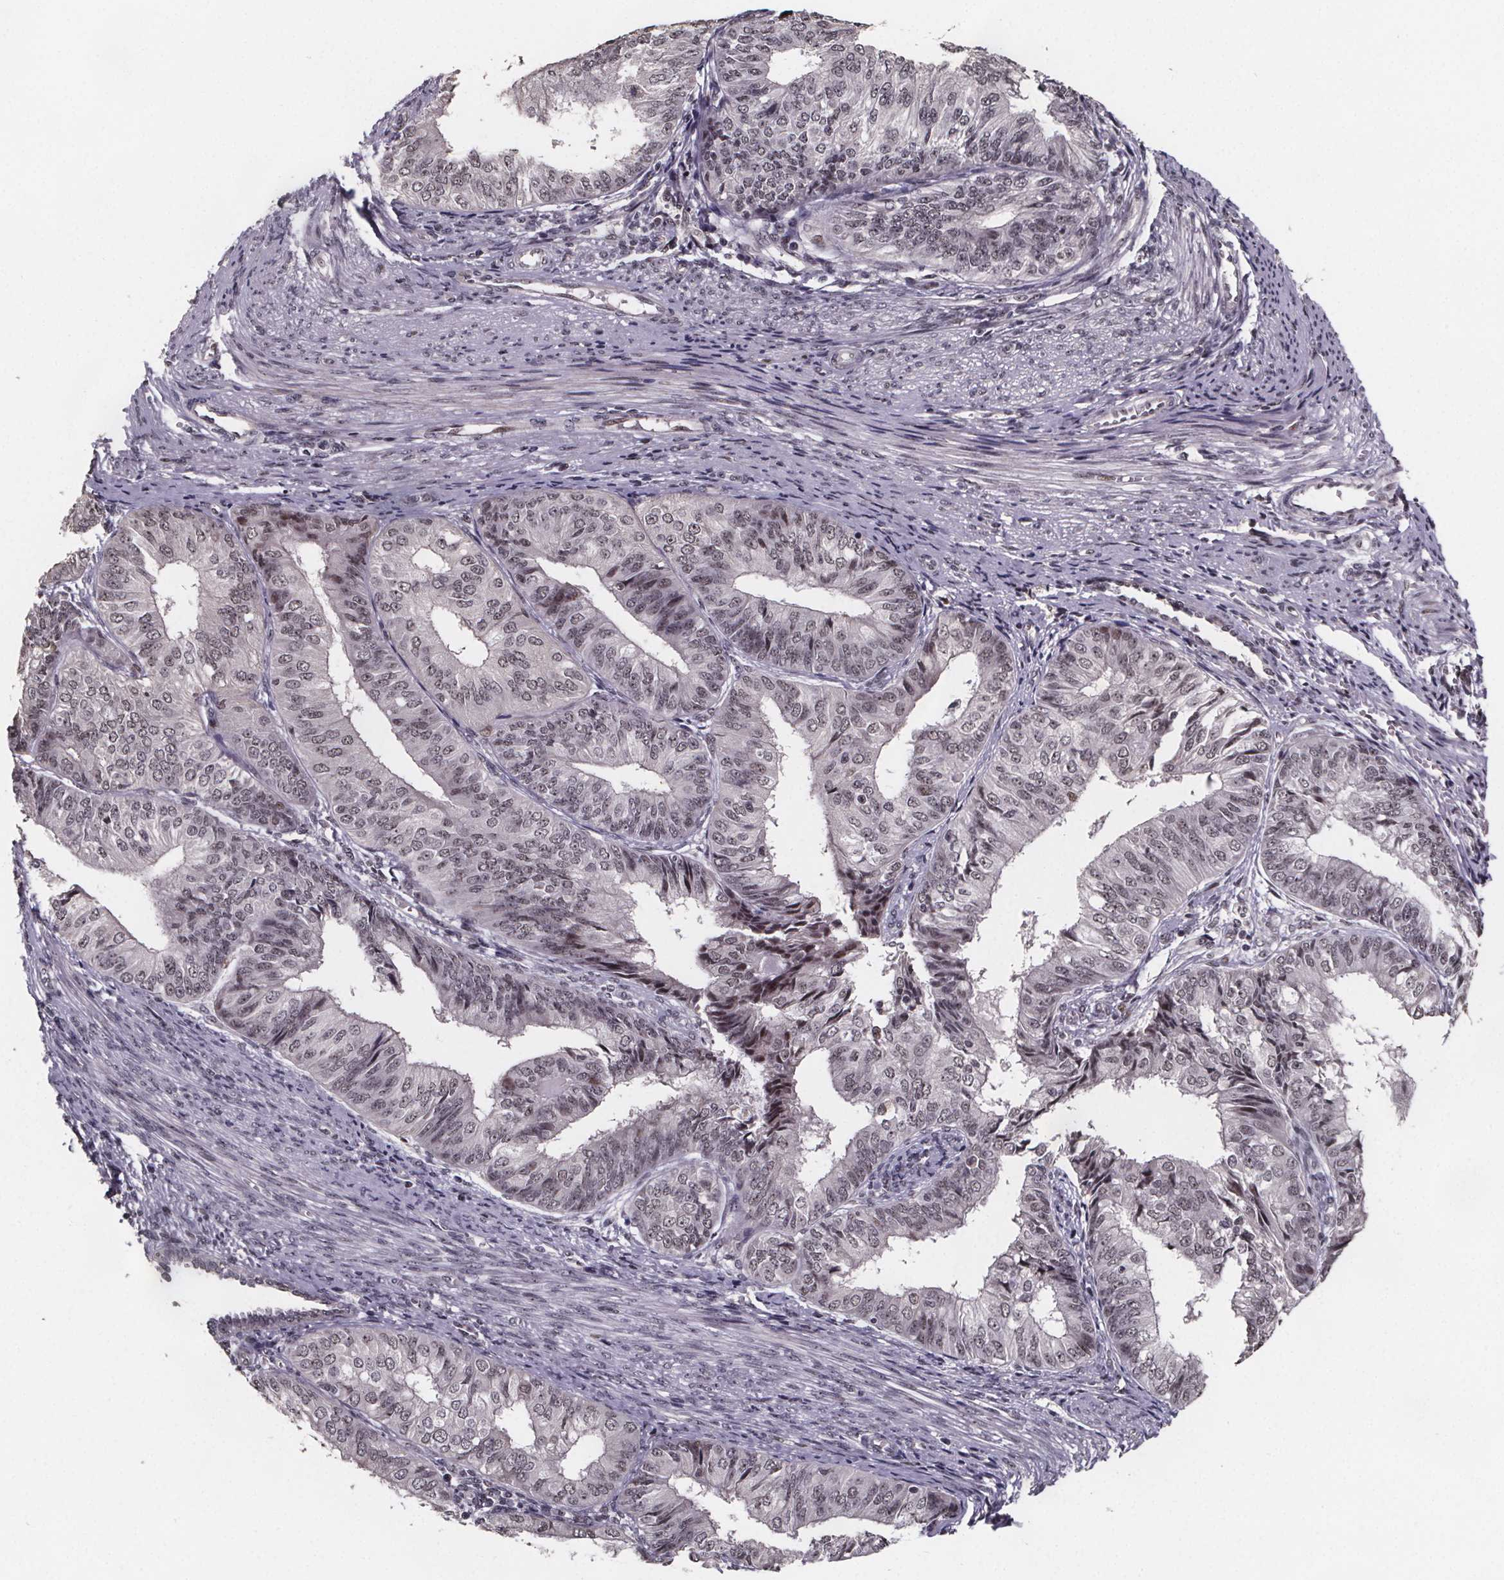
{"staining": {"intensity": "weak", "quantity": ">75%", "location": "nuclear"}, "tissue": "endometrial cancer", "cell_type": "Tumor cells", "image_type": "cancer", "snomed": [{"axis": "morphology", "description": "Adenocarcinoma, NOS"}, {"axis": "topography", "description": "Endometrium"}], "caption": "Weak nuclear protein expression is identified in approximately >75% of tumor cells in endometrial adenocarcinoma.", "gene": "U2SURP", "patient": {"sex": "female", "age": 58}}